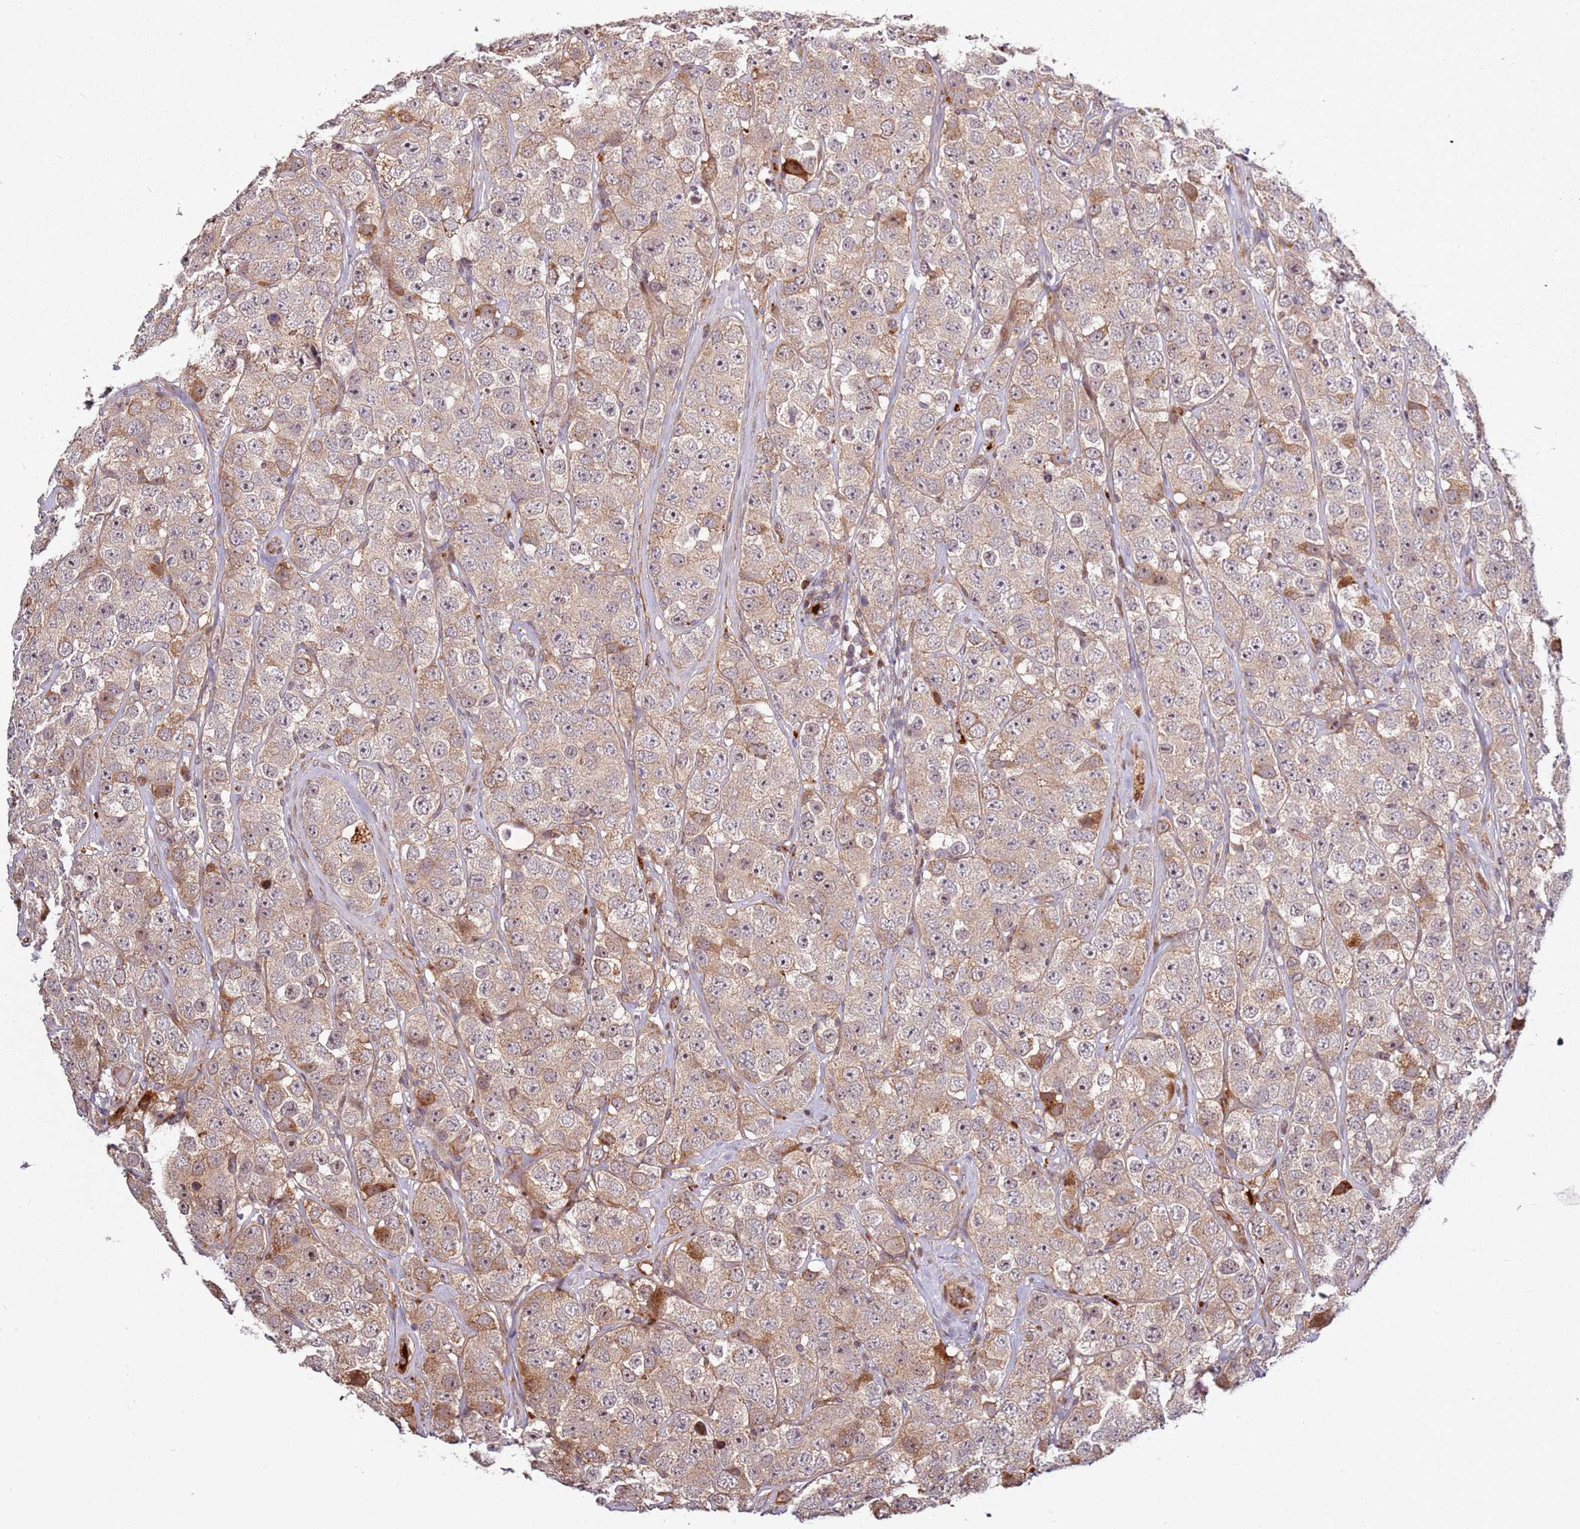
{"staining": {"intensity": "moderate", "quantity": "25%-75%", "location": "cytoplasmic/membranous"}, "tissue": "testis cancer", "cell_type": "Tumor cells", "image_type": "cancer", "snomed": [{"axis": "morphology", "description": "Seminoma, NOS"}, {"axis": "topography", "description": "Testis"}], "caption": "A medium amount of moderate cytoplasmic/membranous expression is present in about 25%-75% of tumor cells in seminoma (testis) tissue. (IHC, brightfield microscopy, high magnification).", "gene": "RHBDL1", "patient": {"sex": "male", "age": 28}}